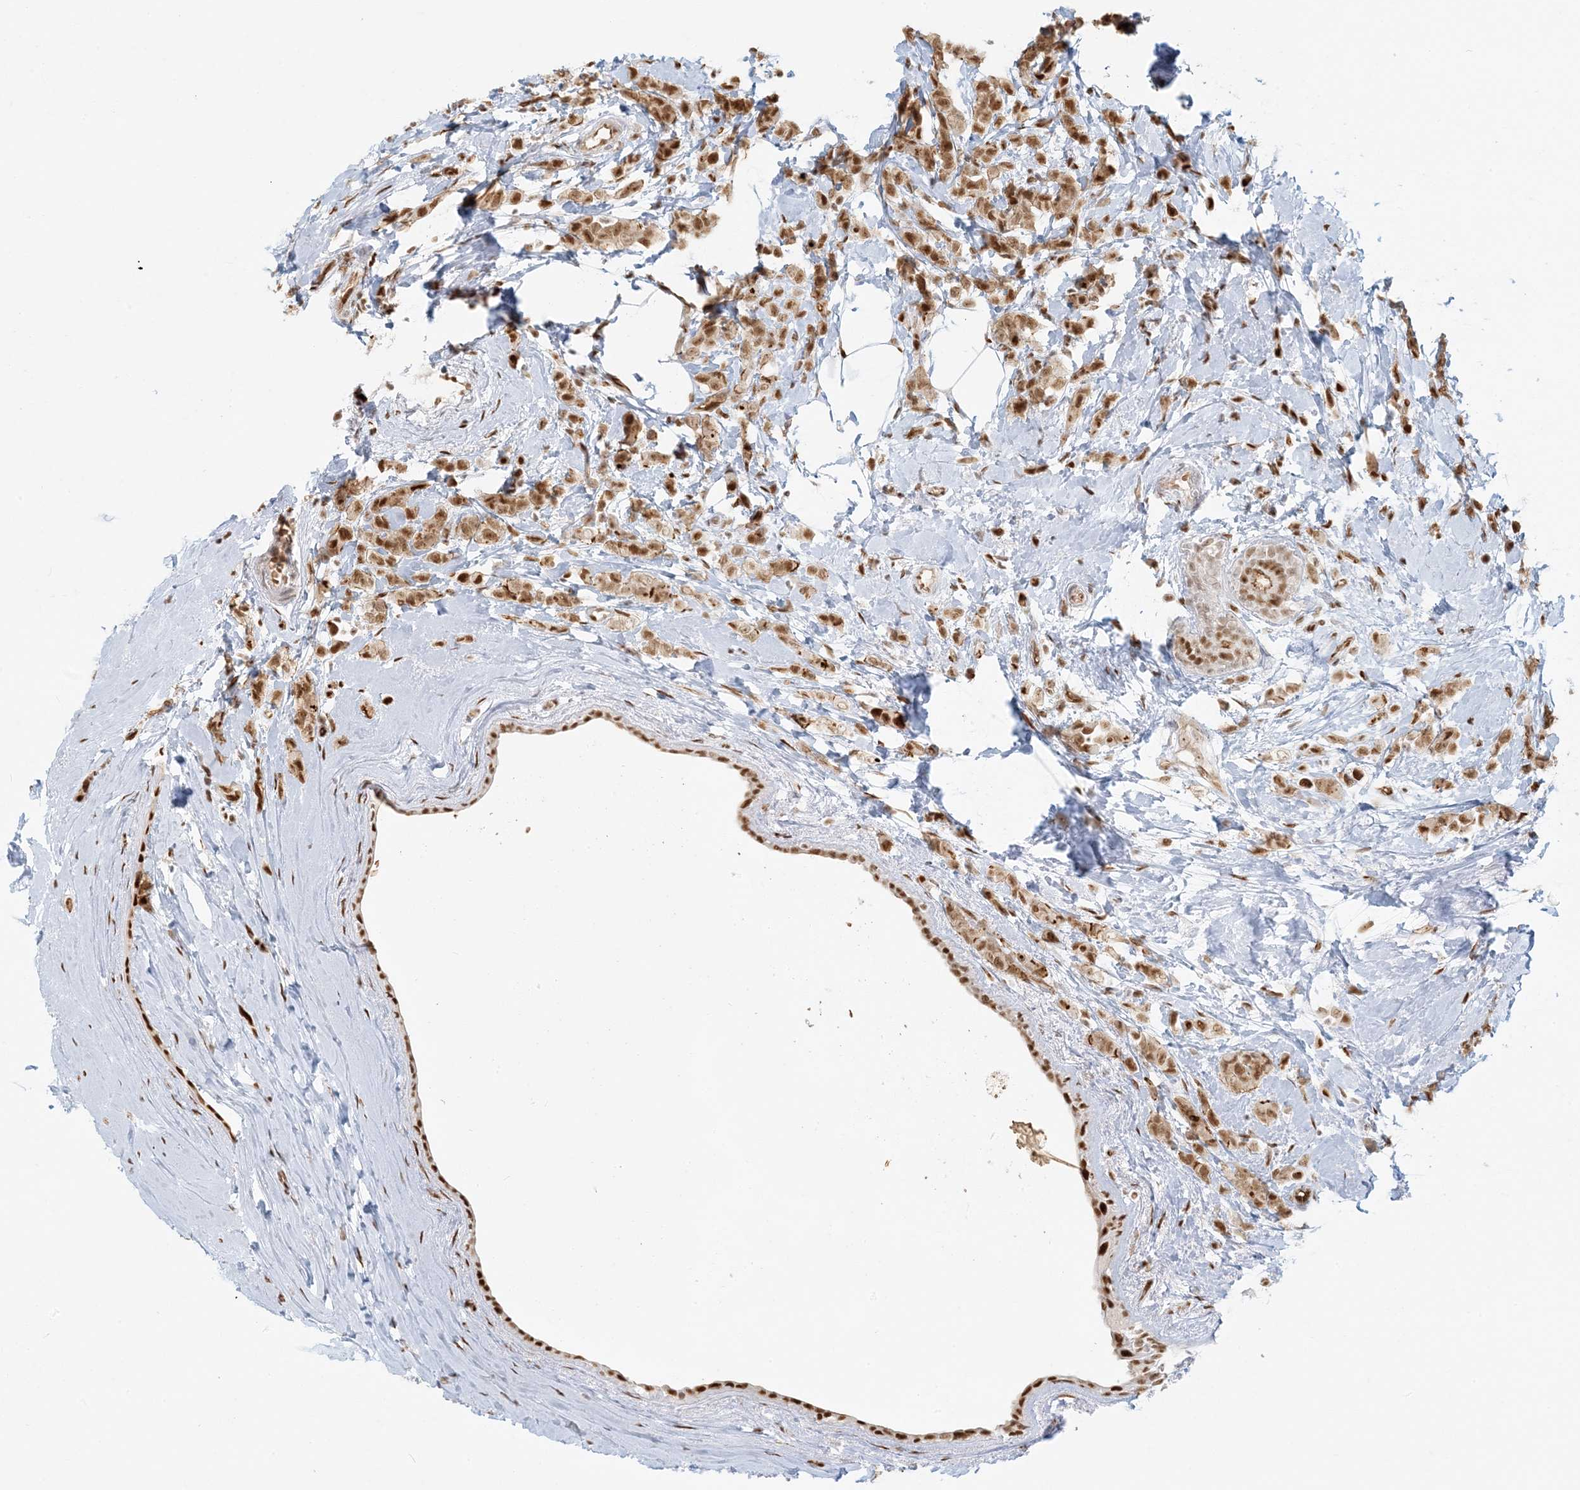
{"staining": {"intensity": "moderate", "quantity": ">75%", "location": "cytoplasmic/membranous,nuclear"}, "tissue": "breast cancer", "cell_type": "Tumor cells", "image_type": "cancer", "snomed": [{"axis": "morphology", "description": "Lobular carcinoma"}, {"axis": "topography", "description": "Breast"}], "caption": "The histopathology image displays staining of breast lobular carcinoma, revealing moderate cytoplasmic/membranous and nuclear protein staining (brown color) within tumor cells. (Brightfield microscopy of DAB IHC at high magnification).", "gene": "CKS2", "patient": {"sex": "female", "age": 47}}